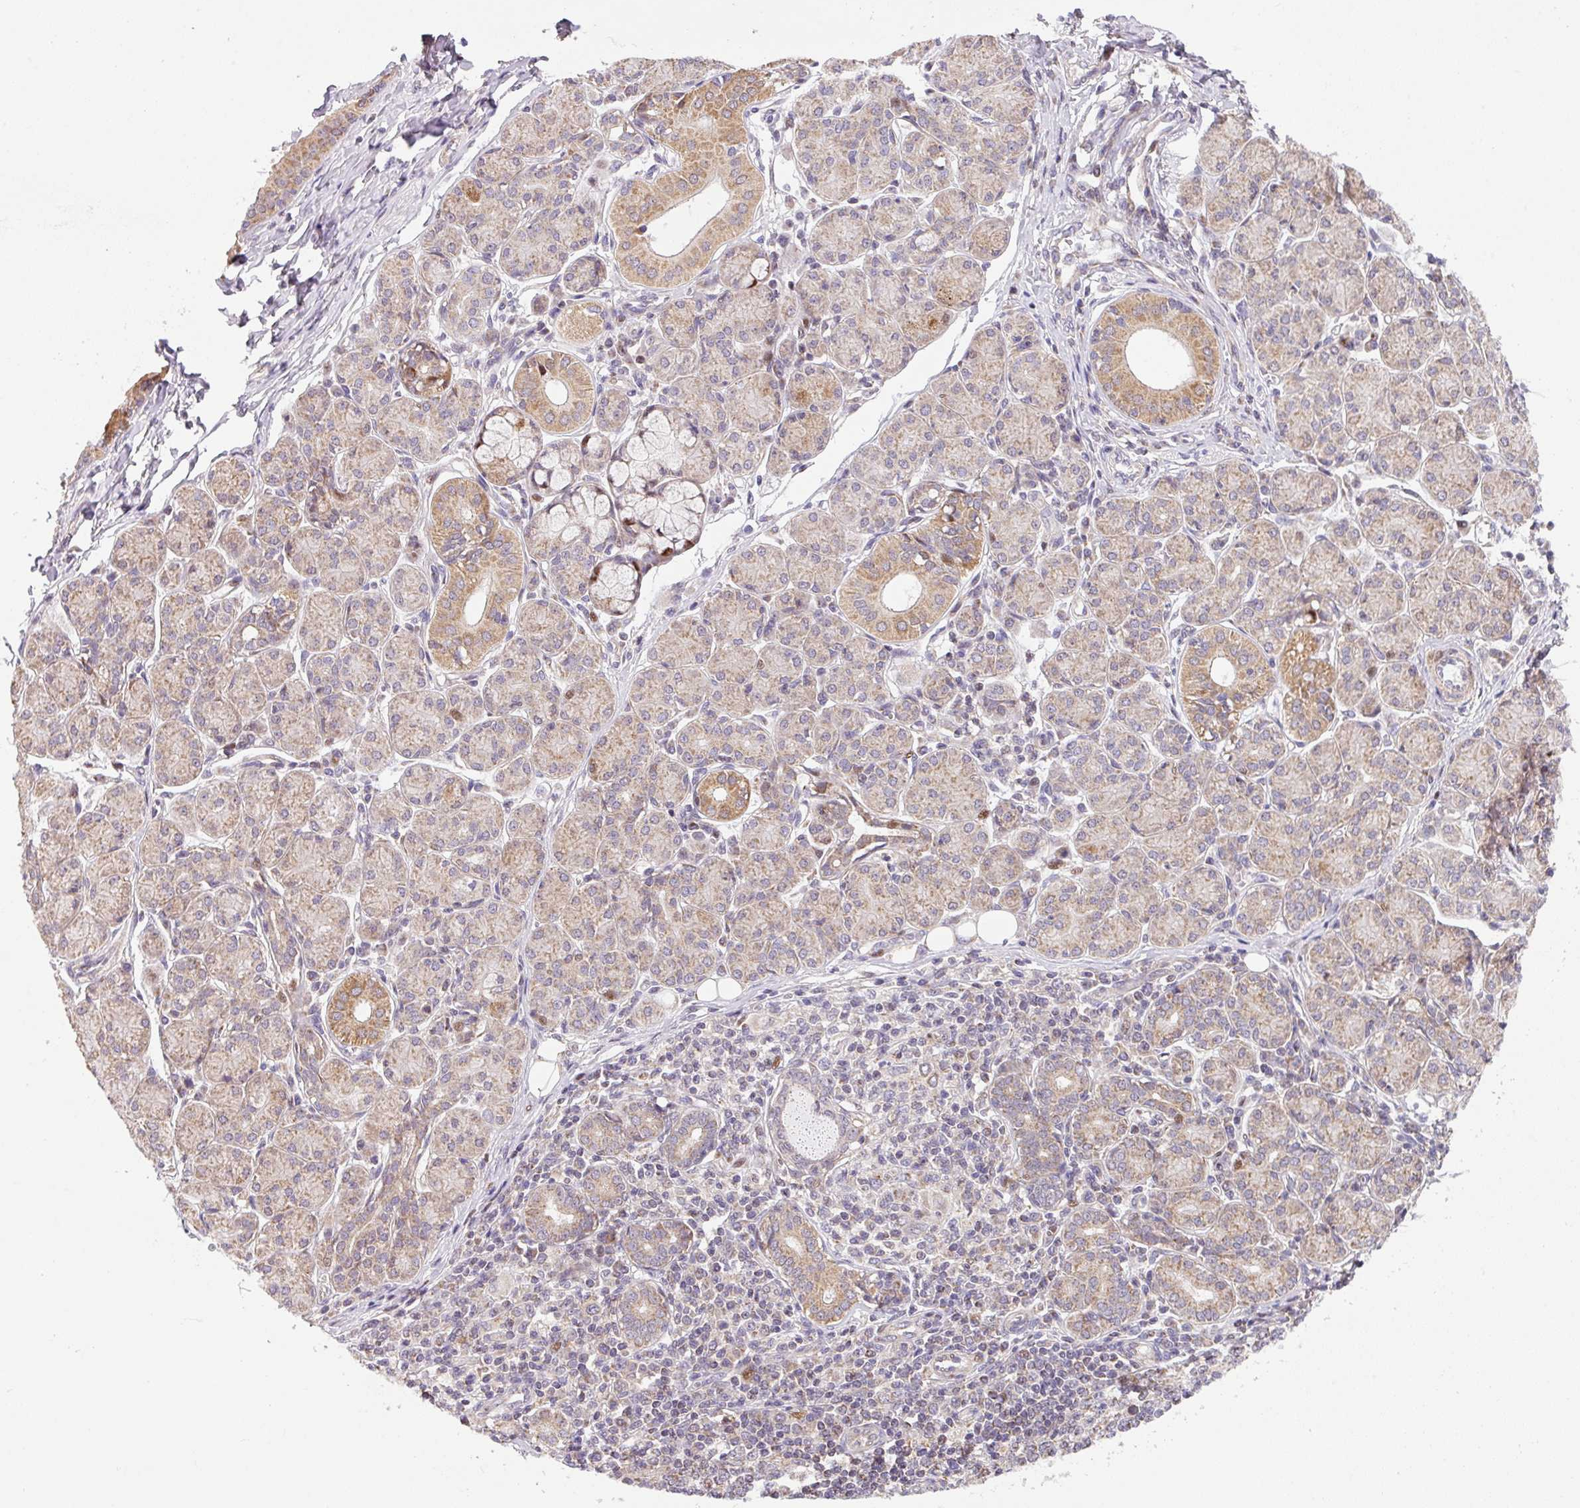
{"staining": {"intensity": "moderate", "quantity": "<25%", "location": "cytoplasmic/membranous"}, "tissue": "salivary gland", "cell_type": "Glandular cells", "image_type": "normal", "snomed": [{"axis": "morphology", "description": "Normal tissue, NOS"}, {"axis": "morphology", "description": "Inflammation, NOS"}, {"axis": "topography", "description": "Lymph node"}, {"axis": "topography", "description": "Salivary gland"}], "caption": "Salivary gland stained with DAB (3,3'-diaminobenzidine) immunohistochemistry (IHC) displays low levels of moderate cytoplasmic/membranous positivity in about <25% of glandular cells.", "gene": "ENSG00000269547", "patient": {"sex": "male", "age": 3}}